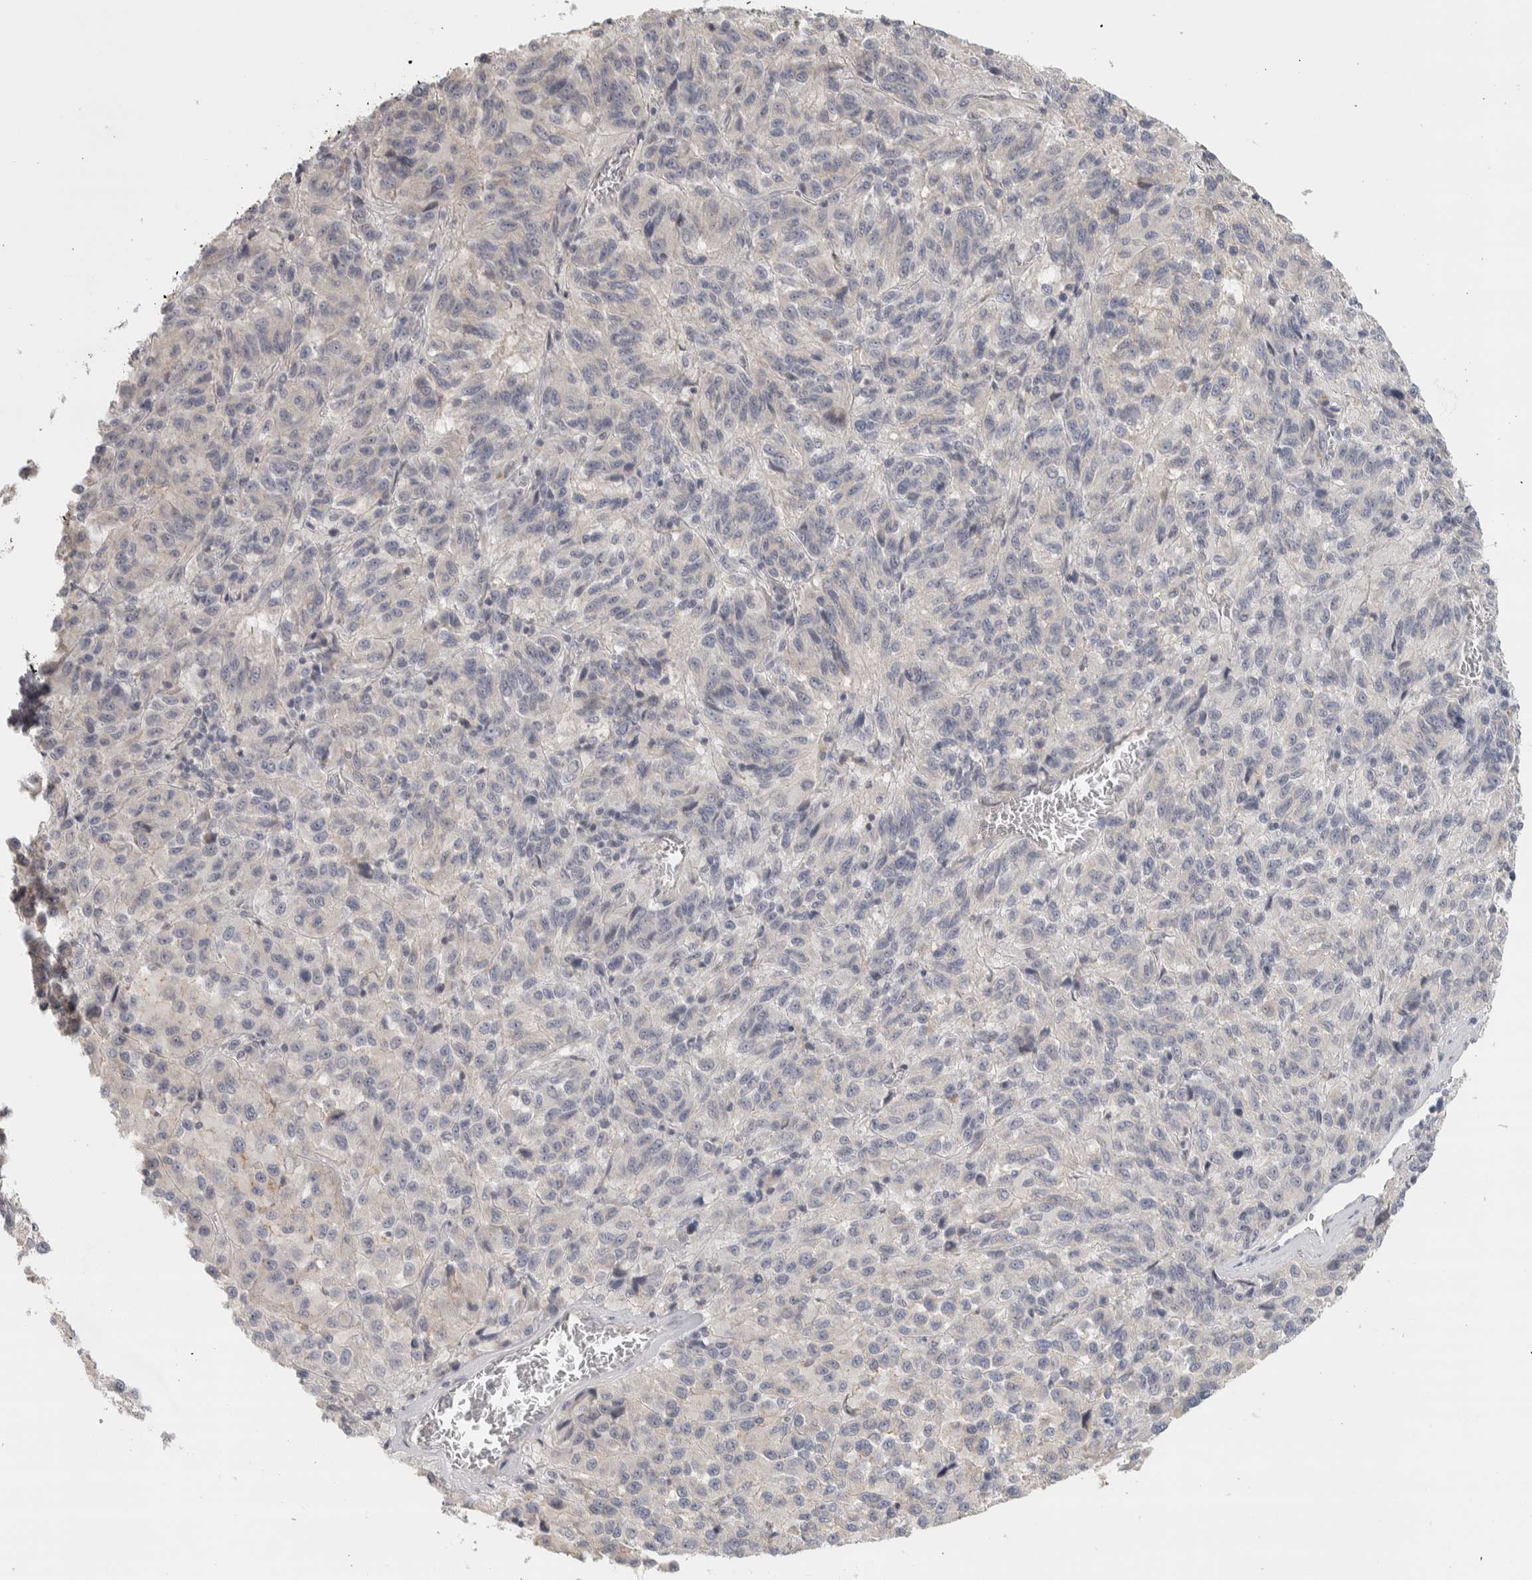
{"staining": {"intensity": "negative", "quantity": "none", "location": "none"}, "tissue": "skin cancer", "cell_type": "Tumor cells", "image_type": "cancer", "snomed": [{"axis": "morphology", "description": "Squamous cell carcinoma, NOS"}, {"axis": "topography", "description": "Skin"}], "caption": "DAB immunohistochemical staining of skin cancer (squamous cell carcinoma) displays no significant positivity in tumor cells.", "gene": "DCXR", "patient": {"sex": "female", "age": 73}}